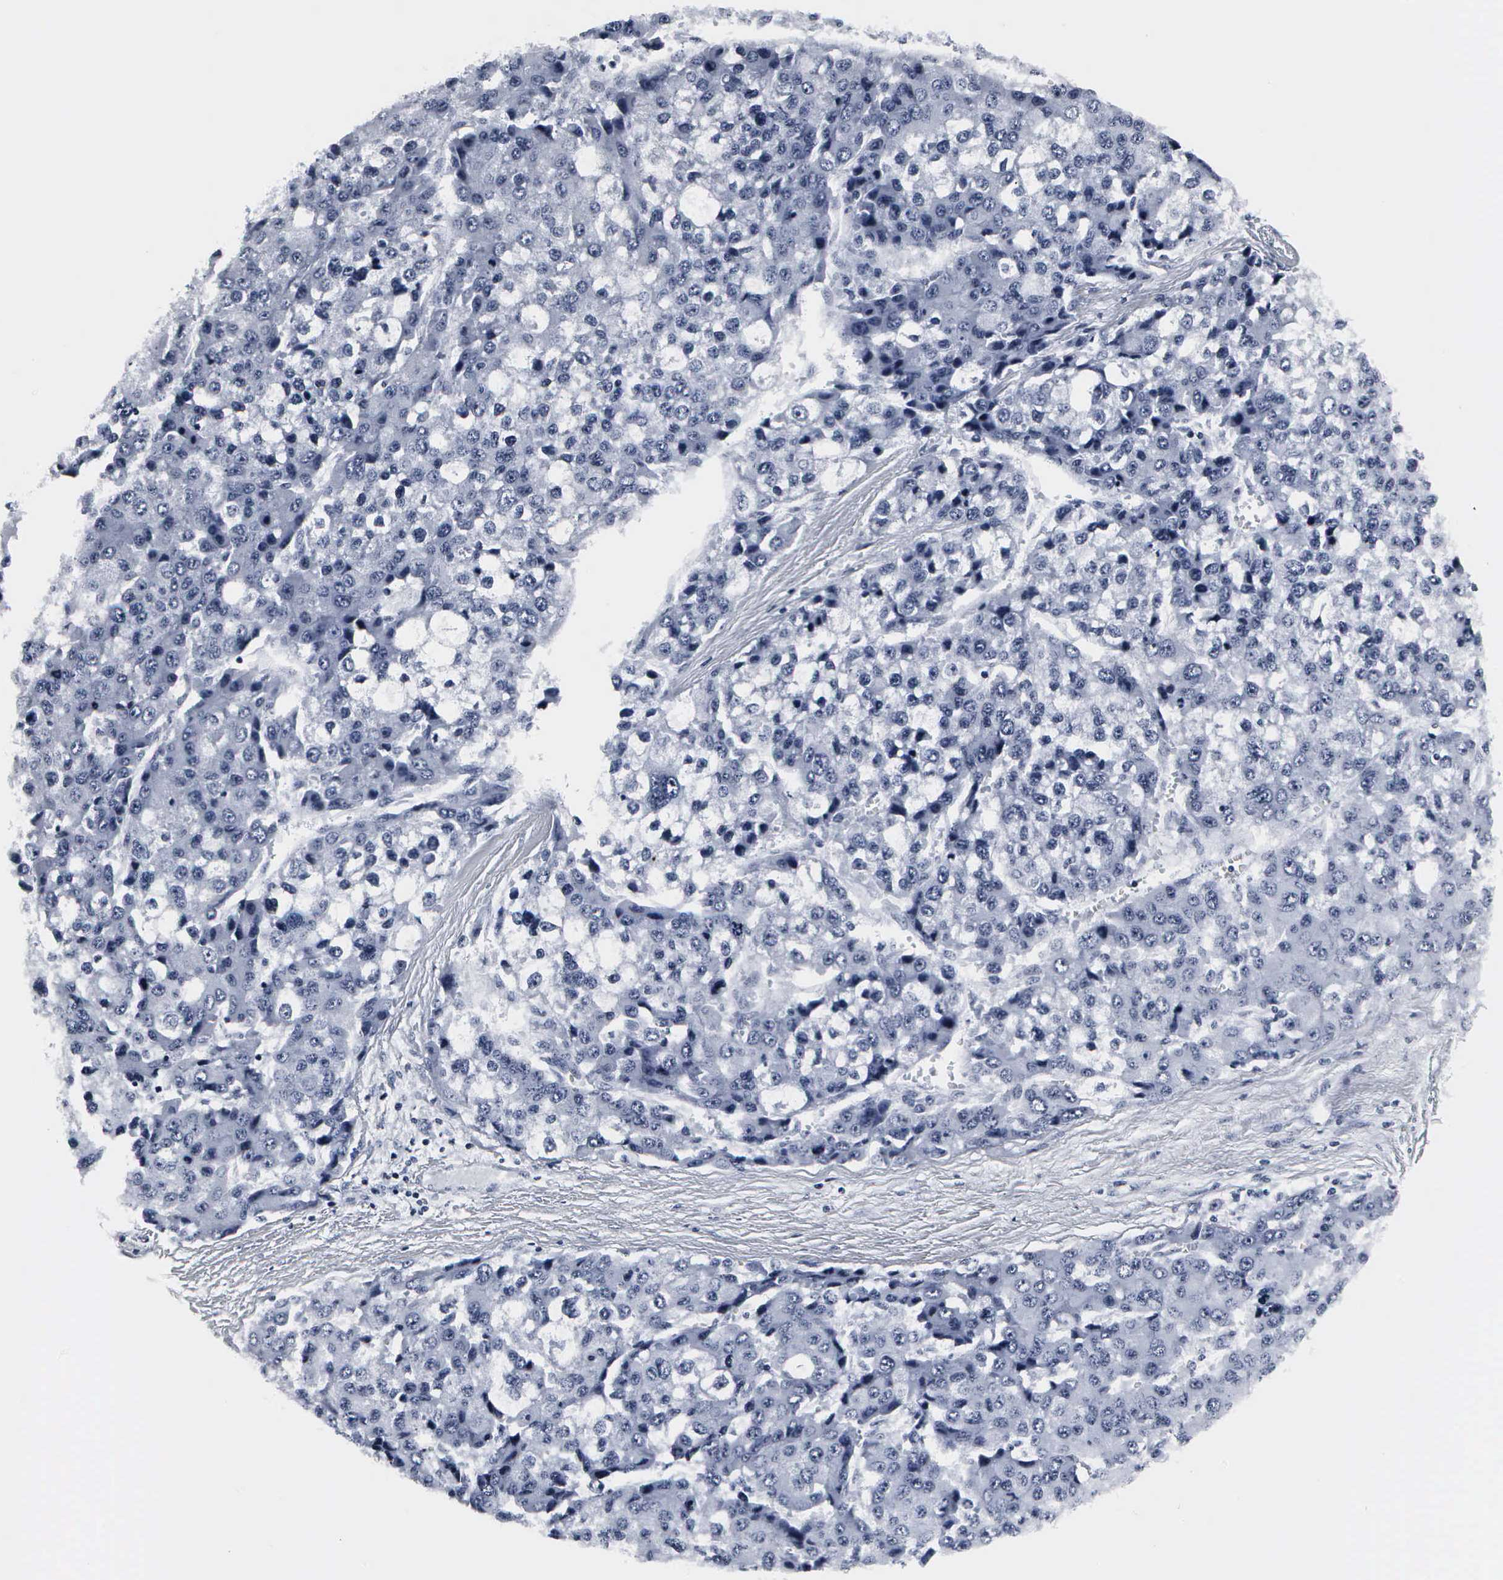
{"staining": {"intensity": "negative", "quantity": "none", "location": "none"}, "tissue": "liver cancer", "cell_type": "Tumor cells", "image_type": "cancer", "snomed": [{"axis": "morphology", "description": "Carcinoma, Hepatocellular, NOS"}, {"axis": "topography", "description": "Liver"}], "caption": "IHC micrograph of human liver cancer stained for a protein (brown), which reveals no positivity in tumor cells. The staining was performed using DAB to visualize the protein expression in brown, while the nuclei were stained in blue with hematoxylin (Magnification: 20x).", "gene": "DGCR2", "patient": {"sex": "female", "age": 66}}